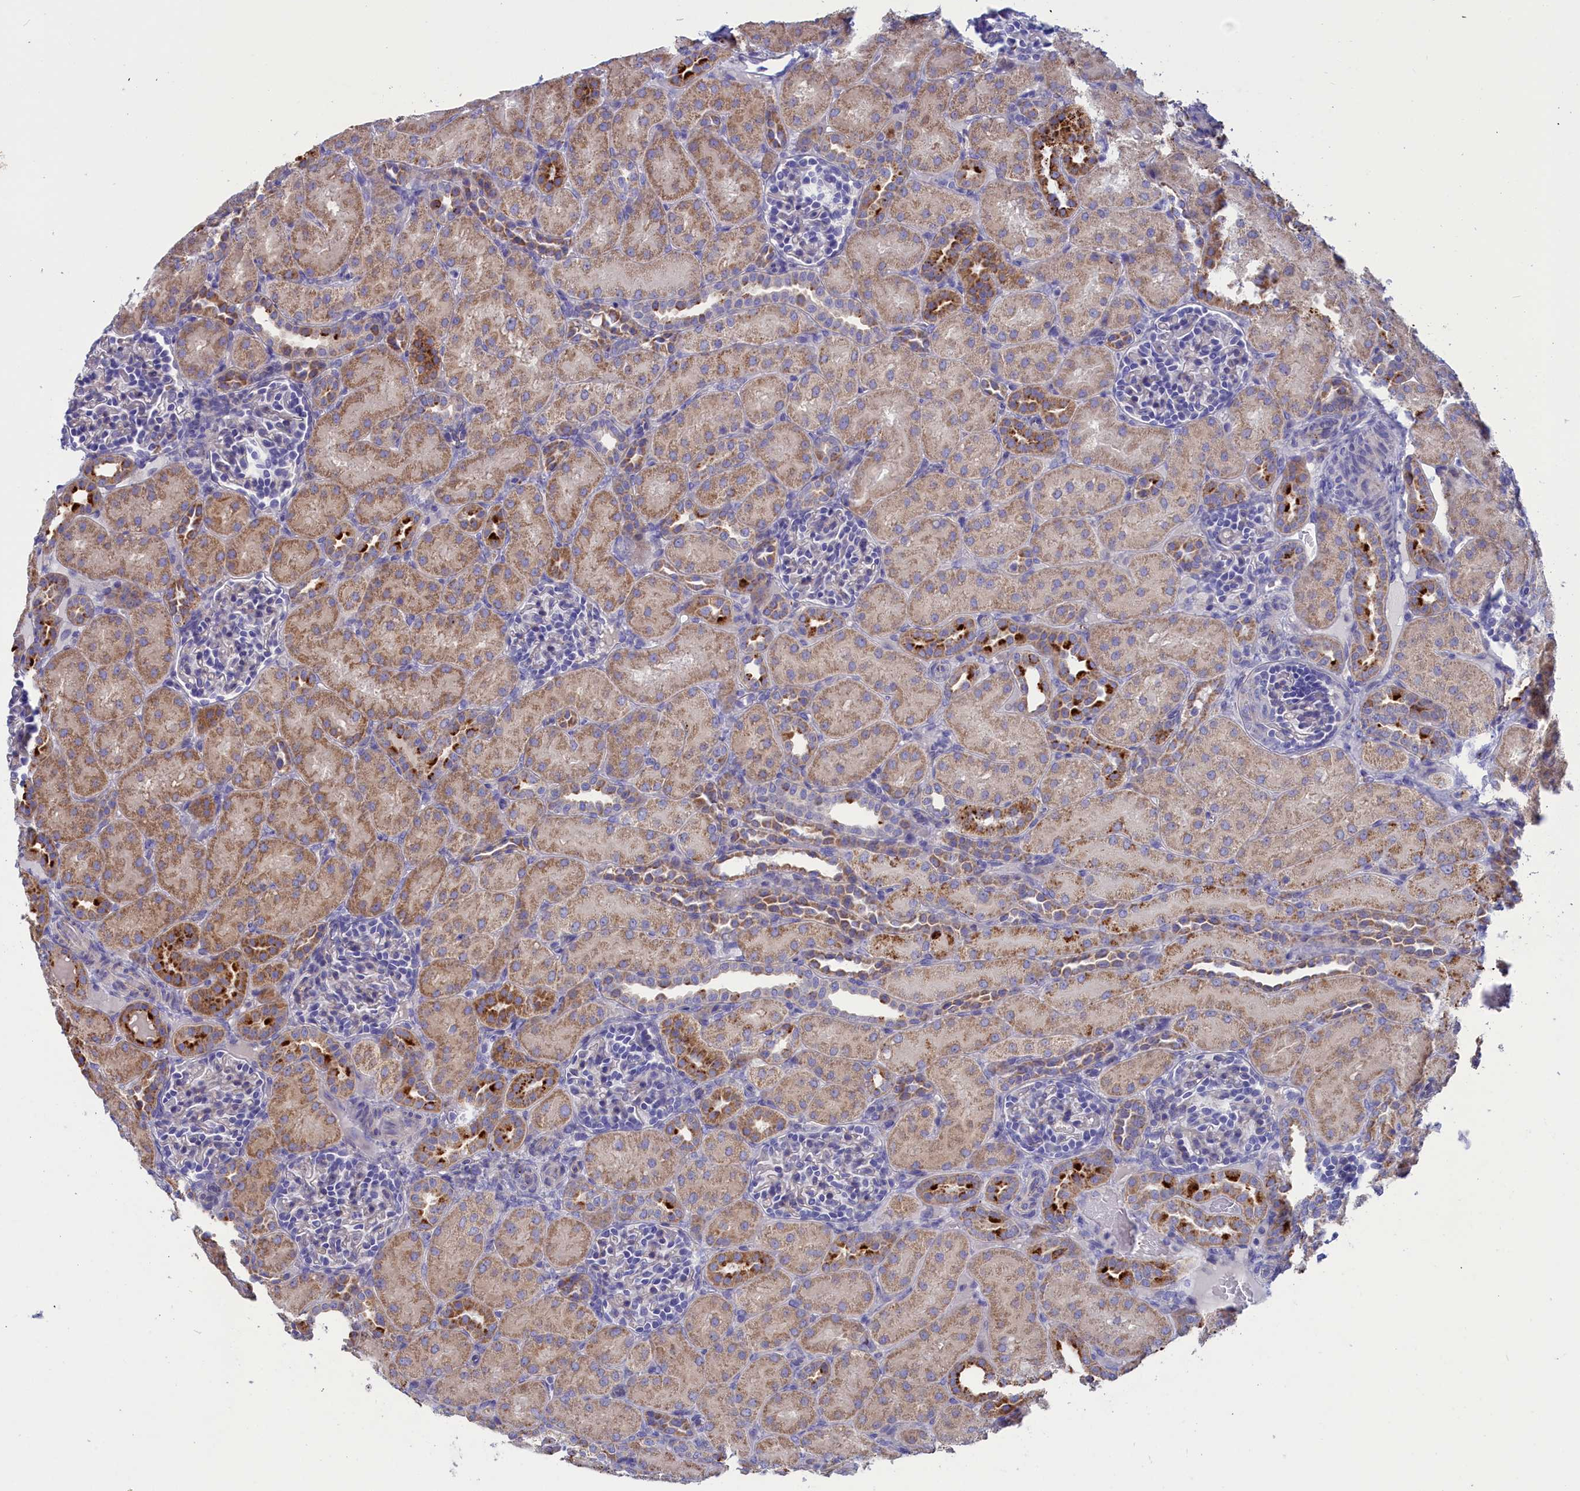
{"staining": {"intensity": "negative", "quantity": "none", "location": "none"}, "tissue": "kidney", "cell_type": "Cells in glomeruli", "image_type": "normal", "snomed": [{"axis": "morphology", "description": "Normal tissue, NOS"}, {"axis": "topography", "description": "Kidney"}], "caption": "Immunohistochemistry (IHC) photomicrograph of normal kidney stained for a protein (brown), which displays no positivity in cells in glomeruli.", "gene": "WDR6", "patient": {"sex": "male", "age": 1}}